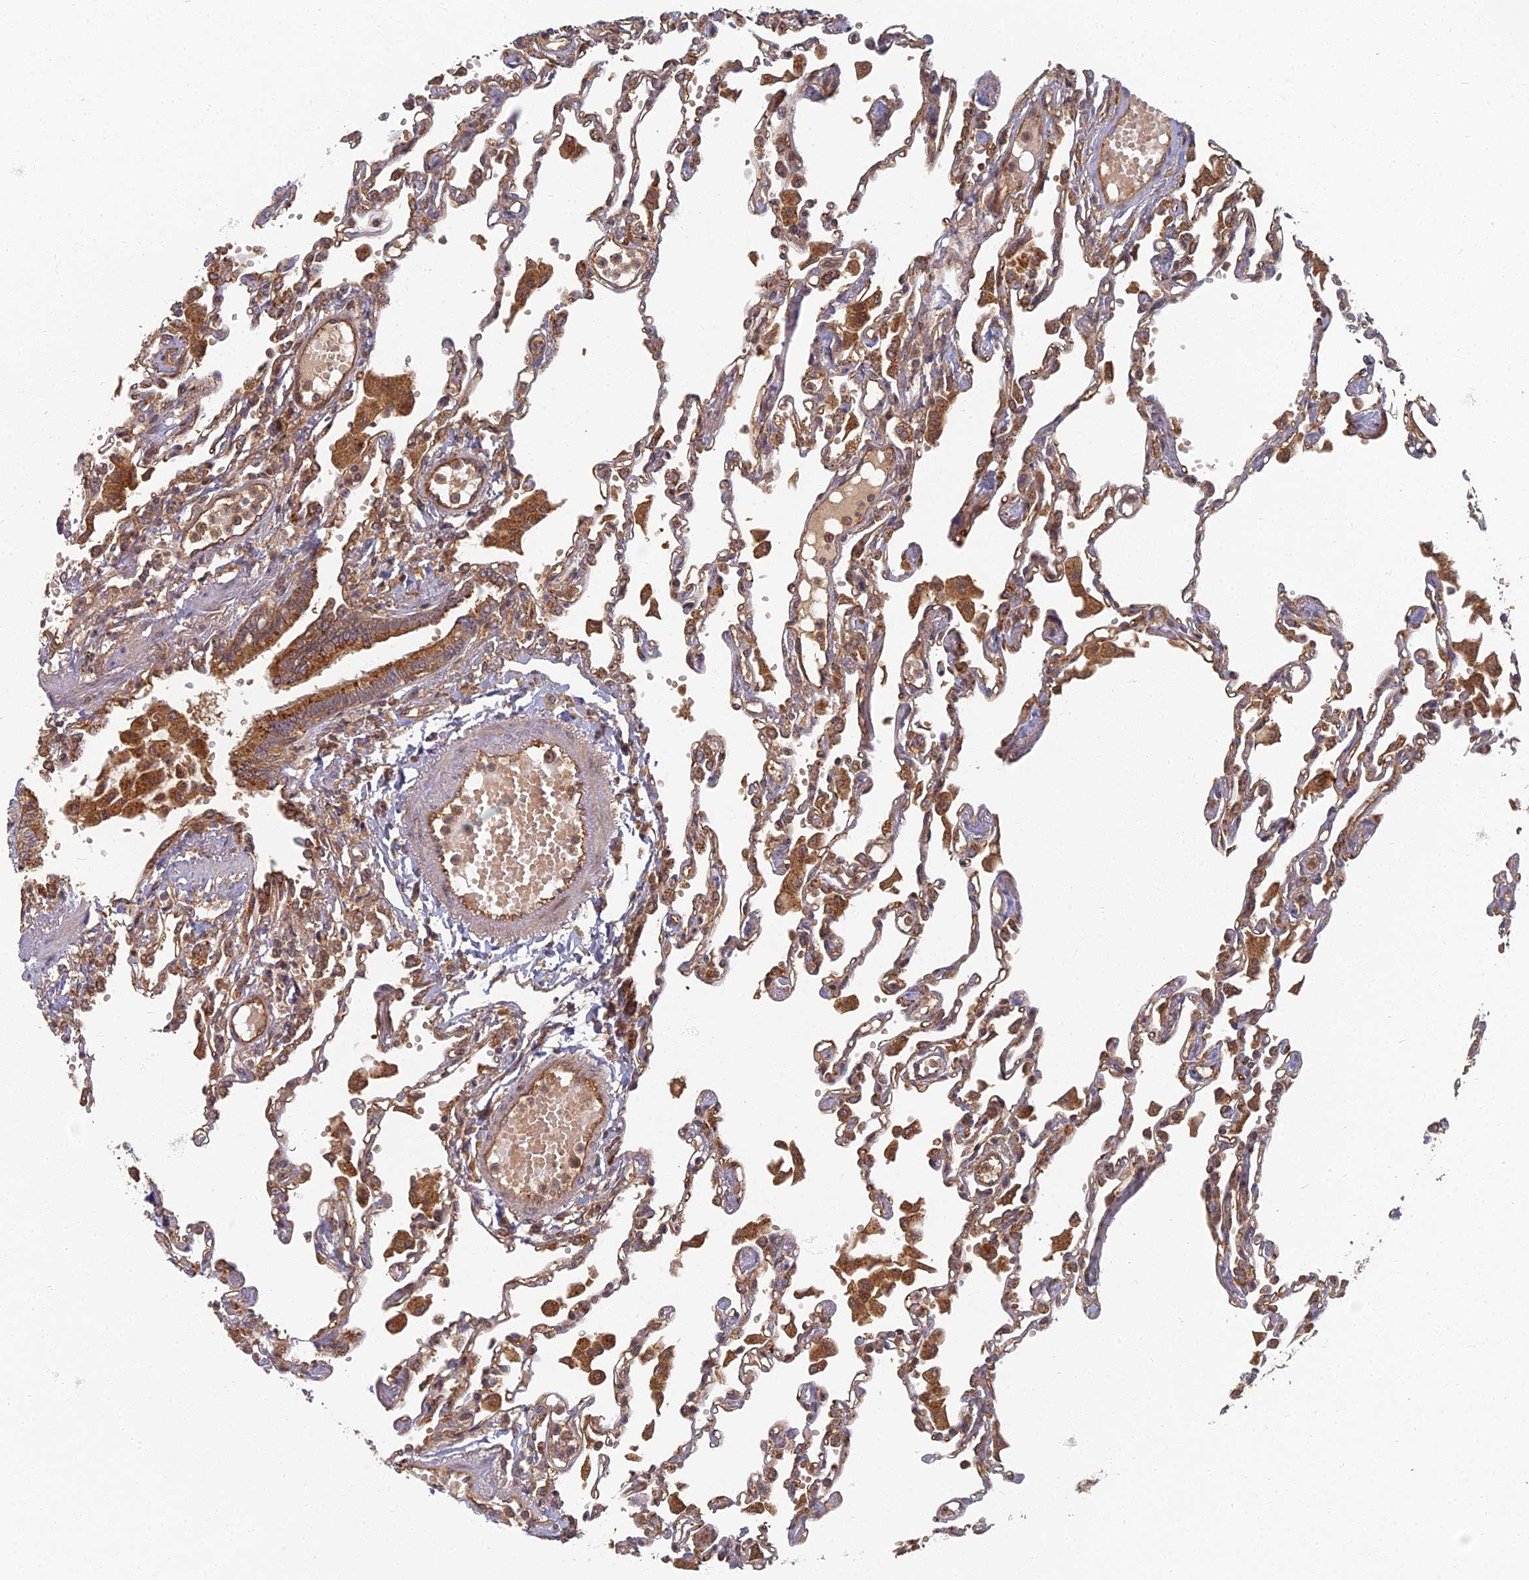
{"staining": {"intensity": "moderate", "quantity": ">75%", "location": "cytoplasmic/membranous"}, "tissue": "lung", "cell_type": "Alveolar cells", "image_type": "normal", "snomed": [{"axis": "morphology", "description": "Normal tissue, NOS"}, {"axis": "topography", "description": "Bronchus"}, {"axis": "topography", "description": "Lung"}], "caption": "Alveolar cells show medium levels of moderate cytoplasmic/membranous positivity in approximately >75% of cells in benign human lung. The staining is performed using DAB brown chromogen to label protein expression. The nuclei are counter-stained blue using hematoxylin.", "gene": "INO80D", "patient": {"sex": "female", "age": 49}}